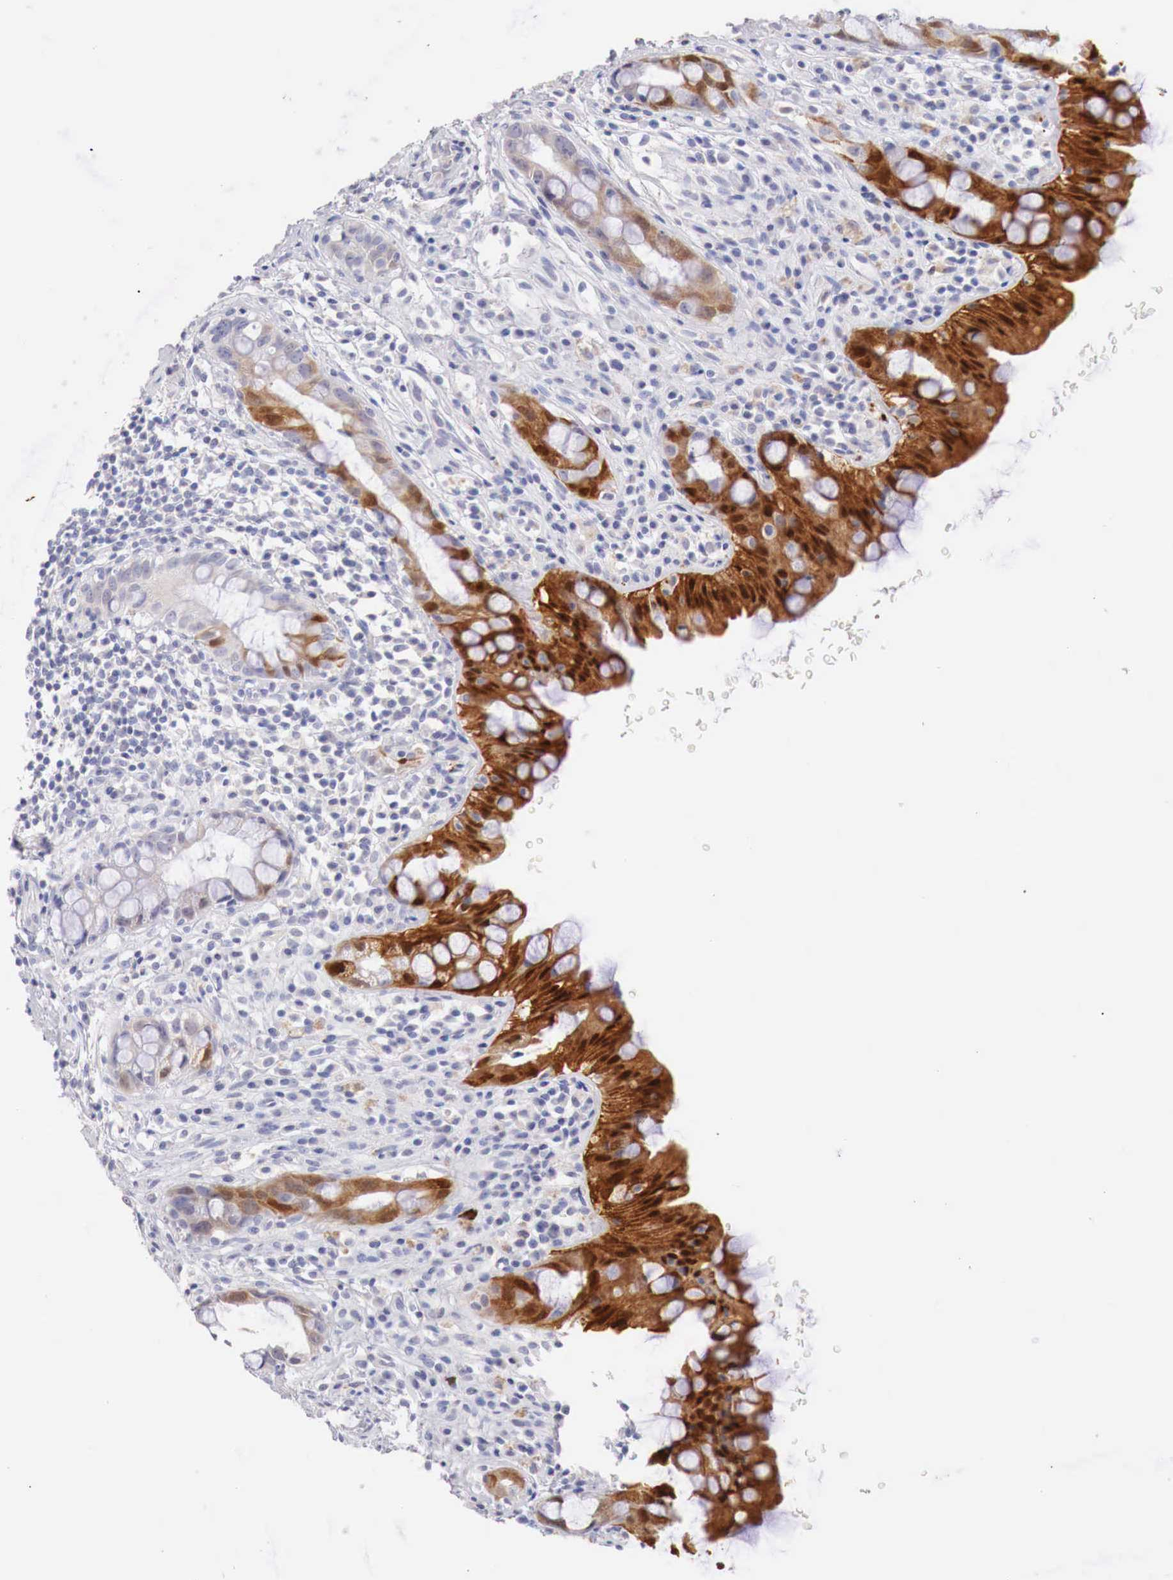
{"staining": {"intensity": "strong", "quantity": "25%-75%", "location": "cytoplasmic/membranous,nuclear"}, "tissue": "rectum", "cell_type": "Glandular cells", "image_type": "normal", "snomed": [{"axis": "morphology", "description": "Normal tissue, NOS"}, {"axis": "topography", "description": "Rectum"}], "caption": "Human rectum stained with a protein marker shows strong staining in glandular cells.", "gene": "ITIH6", "patient": {"sex": "male", "age": 65}}